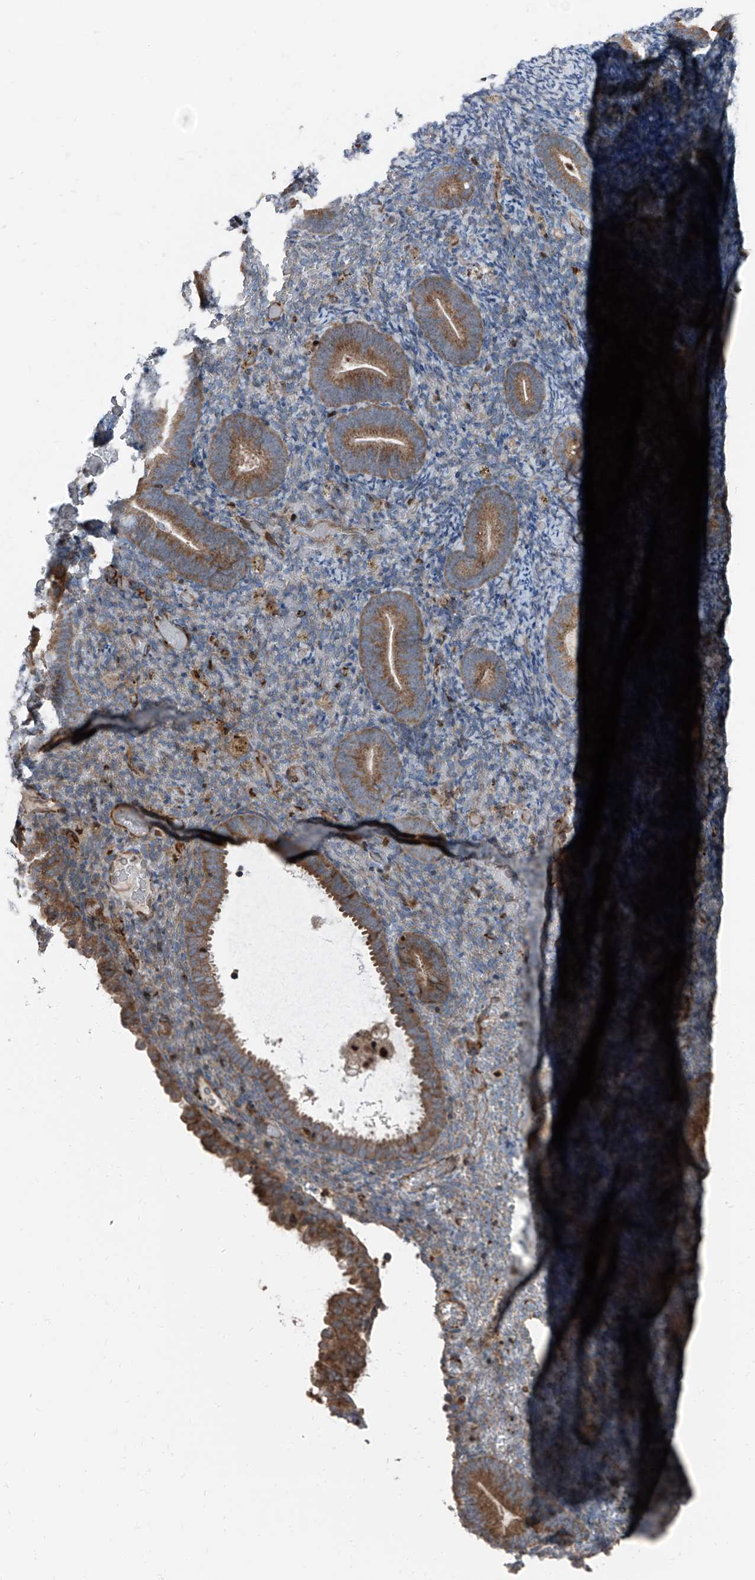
{"staining": {"intensity": "strong", "quantity": "25%-75%", "location": "cytoplasmic/membranous,nuclear"}, "tissue": "endometrium", "cell_type": "Cells in endometrial stroma", "image_type": "normal", "snomed": [{"axis": "morphology", "description": "Normal tissue, NOS"}, {"axis": "topography", "description": "Endometrium"}], "caption": "A brown stain labels strong cytoplasmic/membranous,nuclear expression of a protein in cells in endometrial stroma of benign endometrium.", "gene": "FKBP5", "patient": {"sex": "female", "age": 51}}